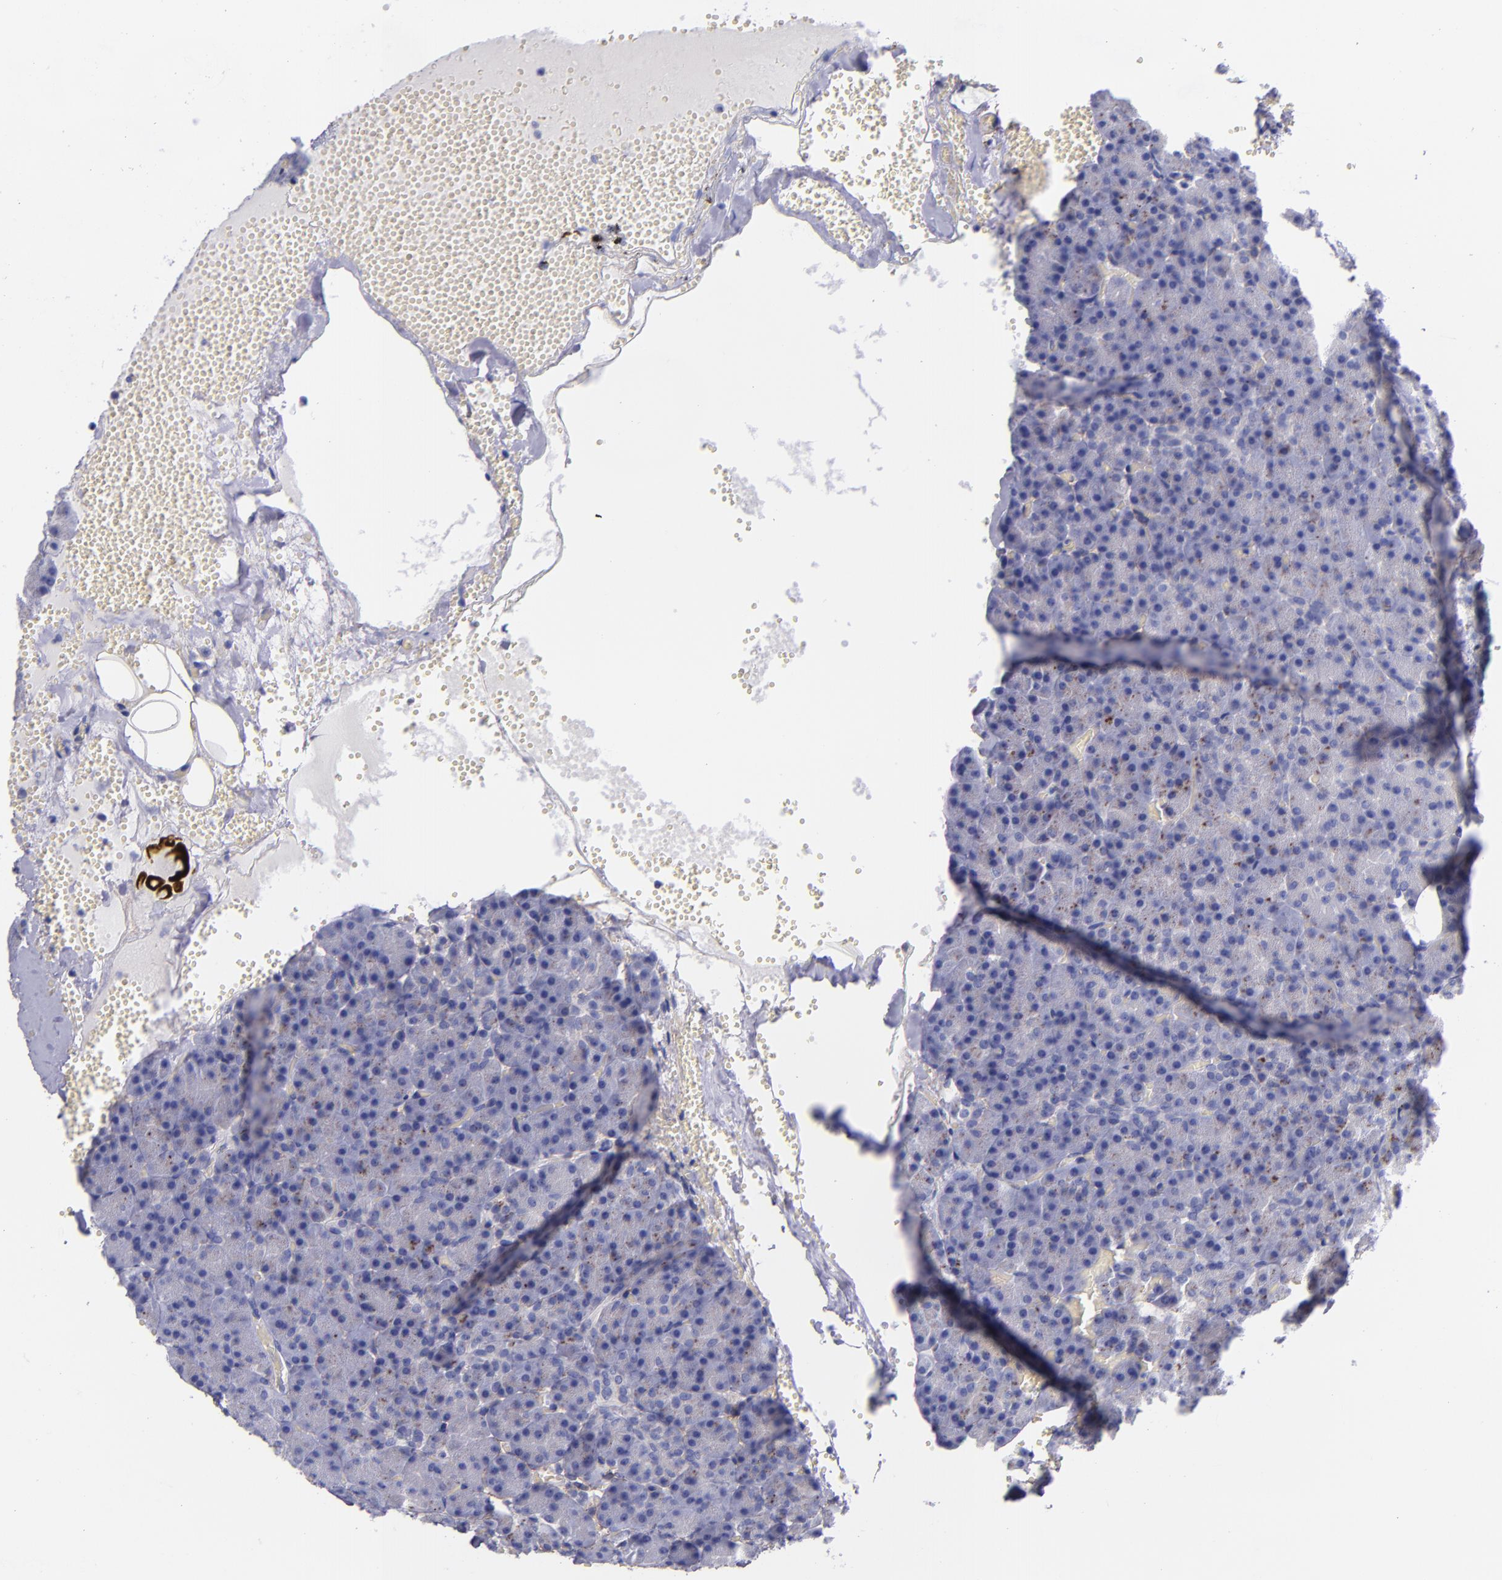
{"staining": {"intensity": "strong", "quantity": "<25%", "location": "cytoplasmic/membranous"}, "tissue": "pancreas", "cell_type": "Exocrine glandular cells", "image_type": "normal", "snomed": [{"axis": "morphology", "description": "Normal tissue, NOS"}, {"axis": "topography", "description": "Pancreas"}], "caption": "Immunohistochemical staining of unremarkable human pancreas displays strong cytoplasmic/membranous protein staining in approximately <25% of exocrine glandular cells.", "gene": "IVL", "patient": {"sex": "female", "age": 35}}